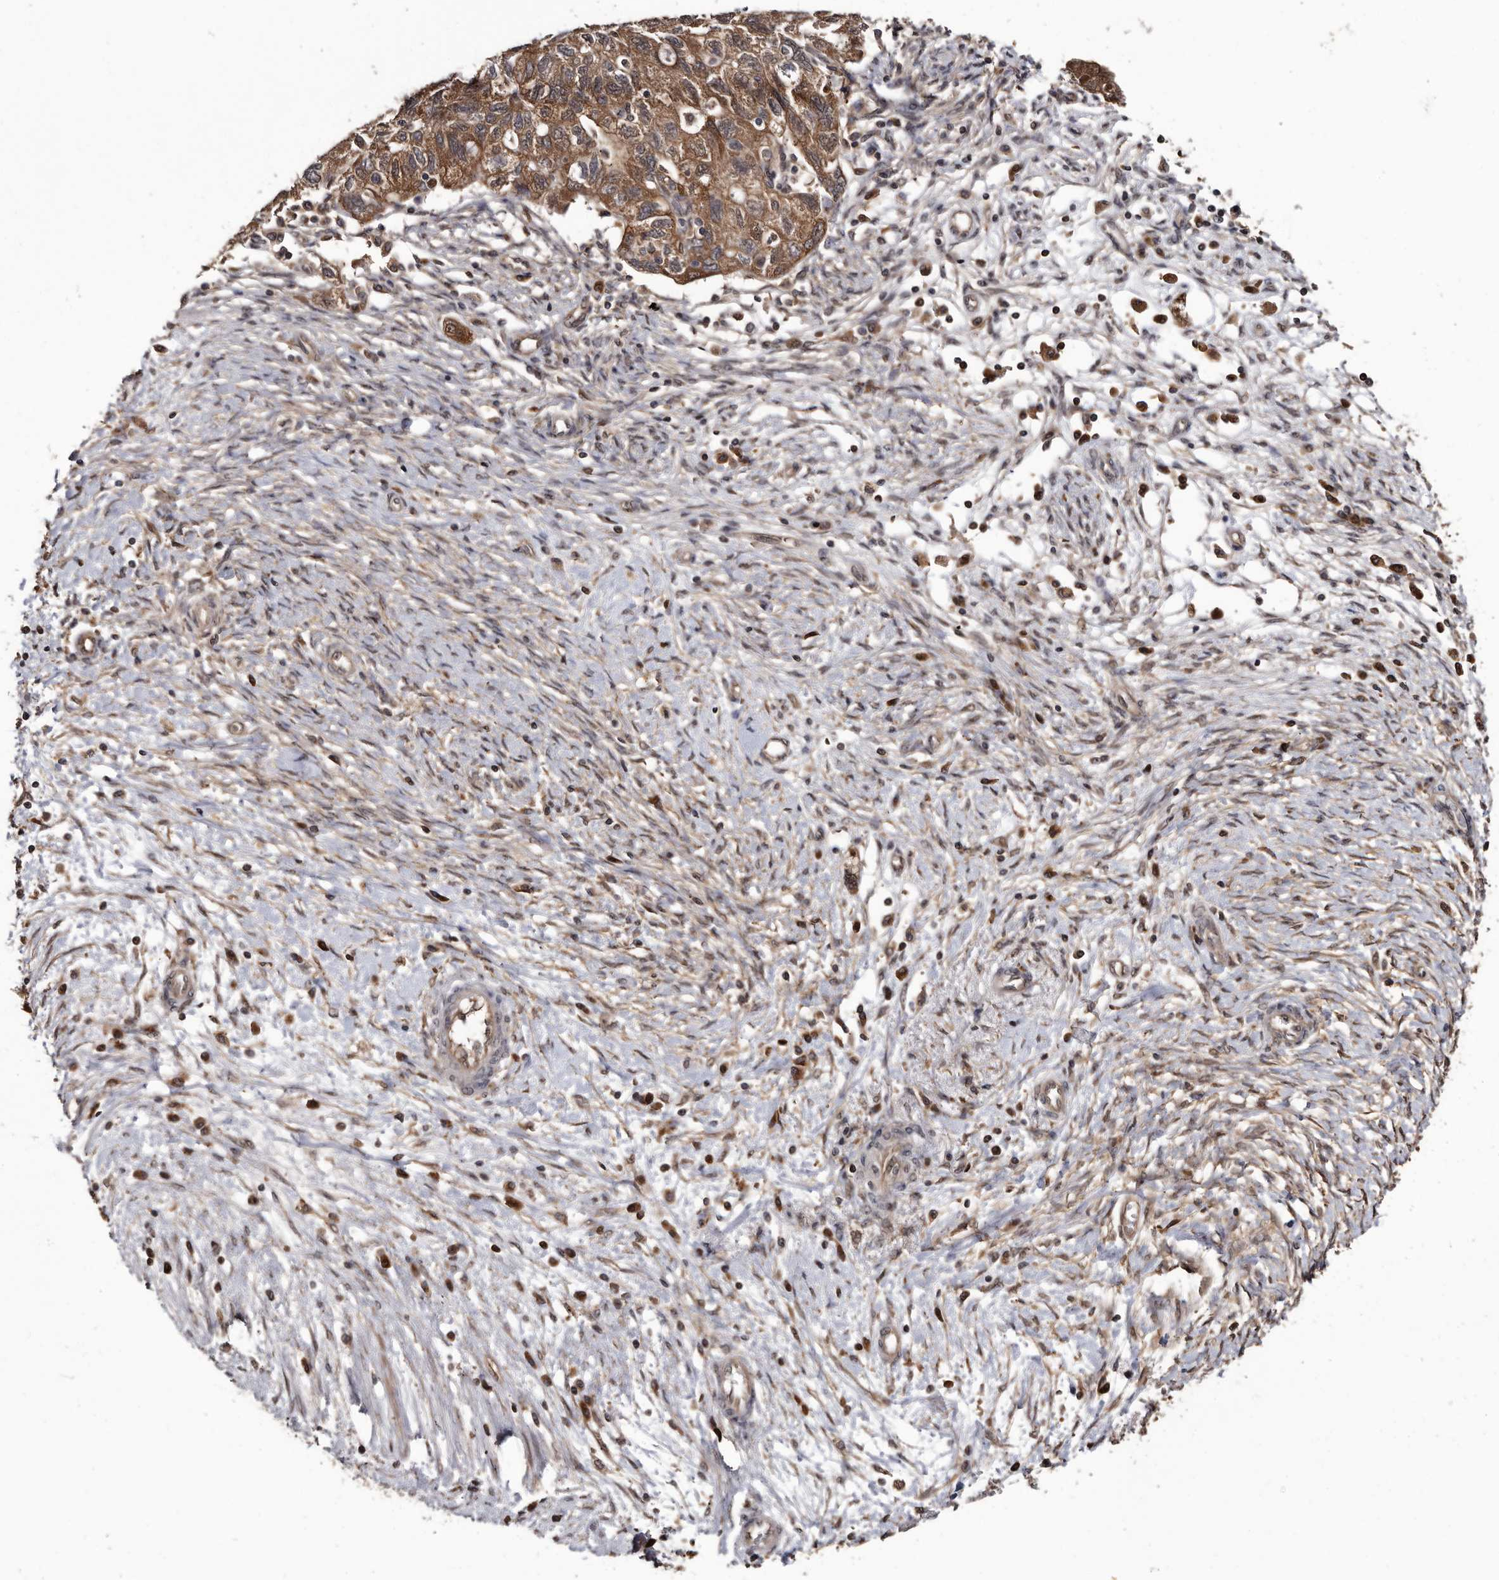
{"staining": {"intensity": "moderate", "quantity": ">75%", "location": "cytoplasmic/membranous"}, "tissue": "ovarian cancer", "cell_type": "Tumor cells", "image_type": "cancer", "snomed": [{"axis": "morphology", "description": "Carcinoma, NOS"}, {"axis": "morphology", "description": "Cystadenocarcinoma, serous, NOS"}, {"axis": "topography", "description": "Ovary"}], "caption": "Protein analysis of ovarian cancer (serous cystadenocarcinoma) tissue reveals moderate cytoplasmic/membranous positivity in approximately >75% of tumor cells. (DAB IHC with brightfield microscopy, high magnification).", "gene": "TTI2", "patient": {"sex": "female", "age": 69}}